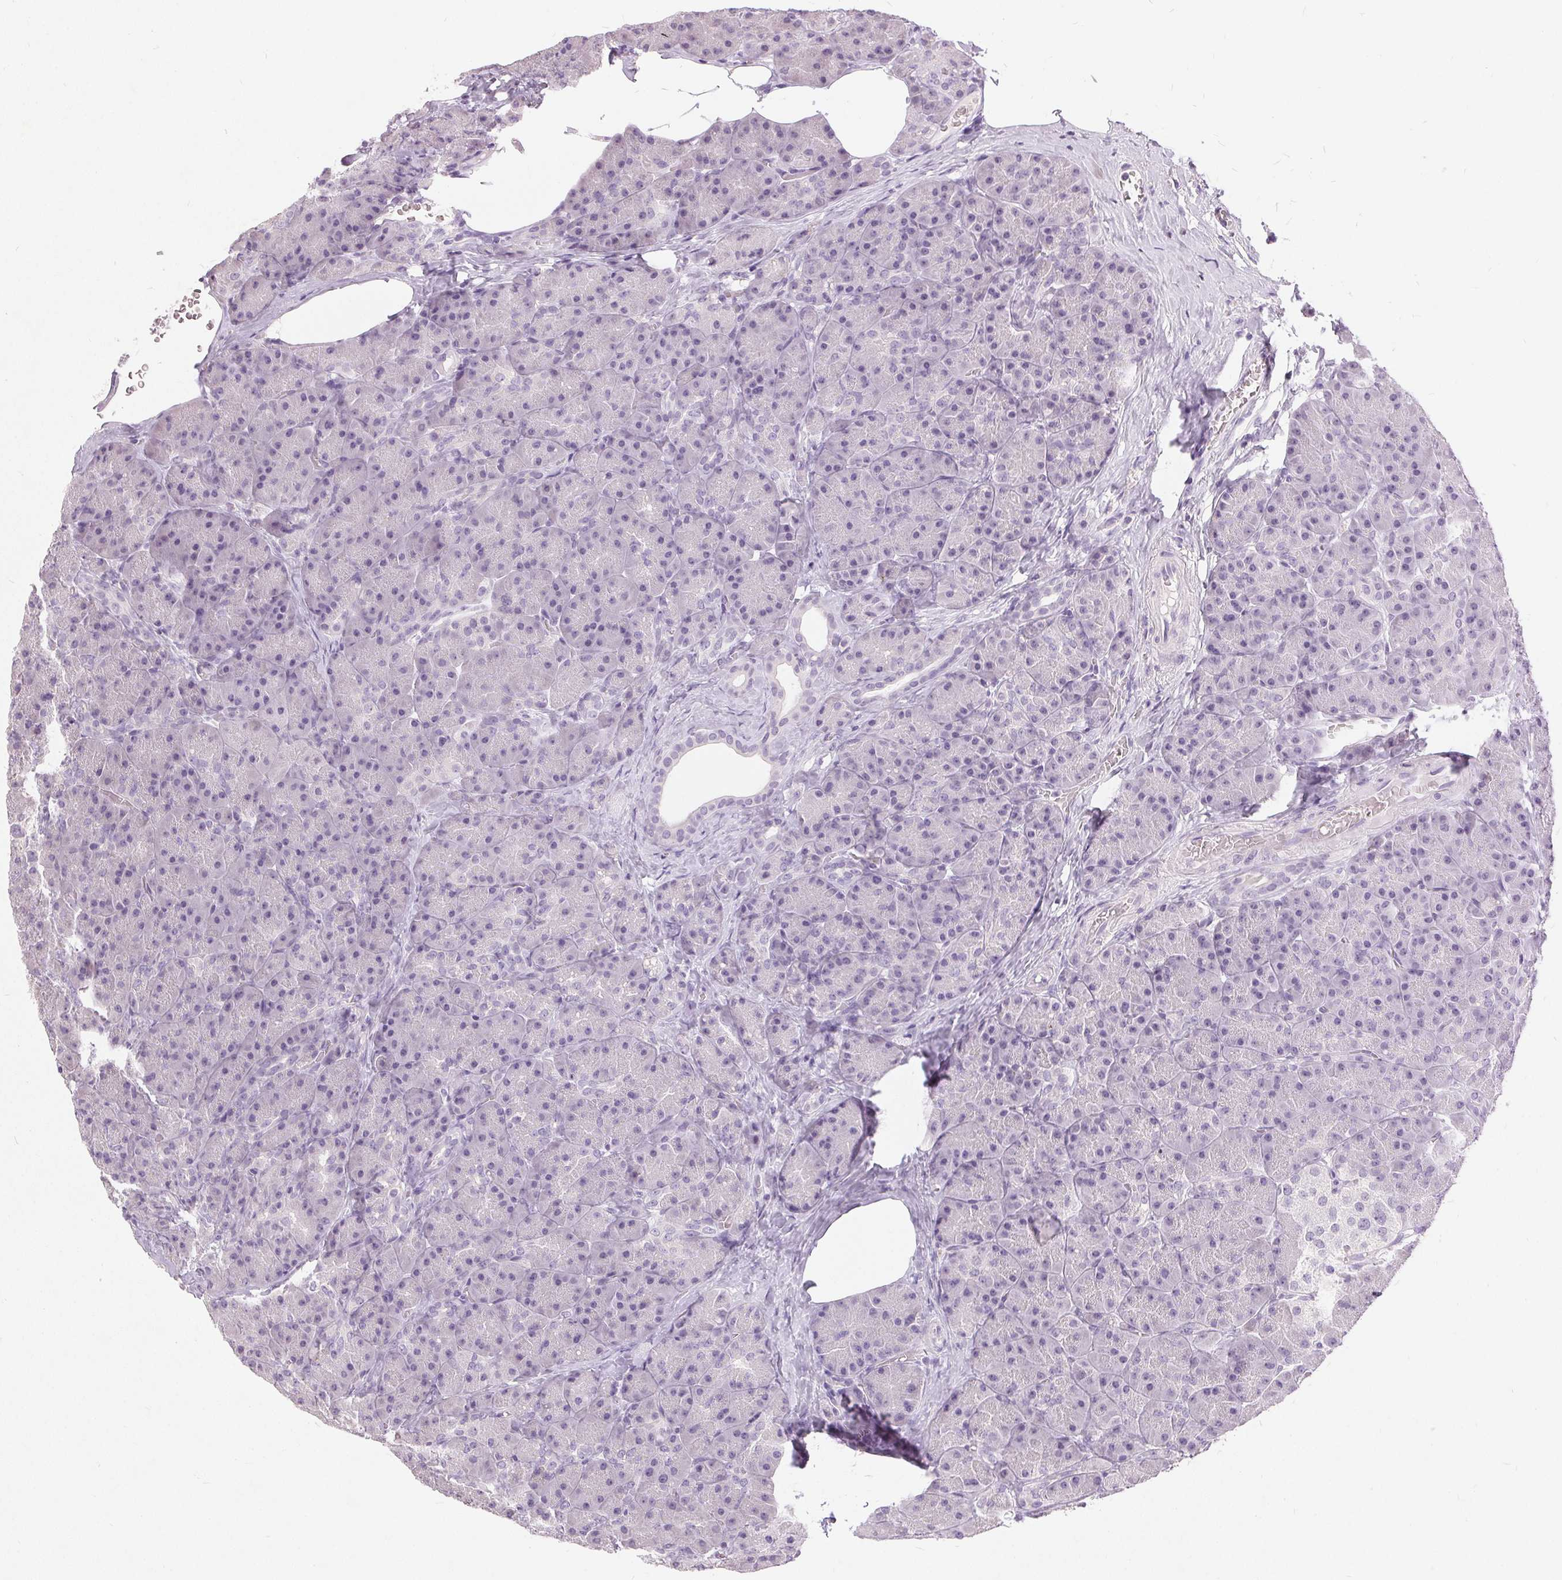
{"staining": {"intensity": "negative", "quantity": "none", "location": "none"}, "tissue": "pancreas", "cell_type": "Exocrine glandular cells", "image_type": "normal", "snomed": [{"axis": "morphology", "description": "Normal tissue, NOS"}, {"axis": "topography", "description": "Pancreas"}], "caption": "Exocrine glandular cells are negative for protein expression in benign human pancreas. Brightfield microscopy of immunohistochemistry stained with DAB (3,3'-diaminobenzidine) (brown) and hematoxylin (blue), captured at high magnification.", "gene": "DSG3", "patient": {"sex": "male", "age": 57}}